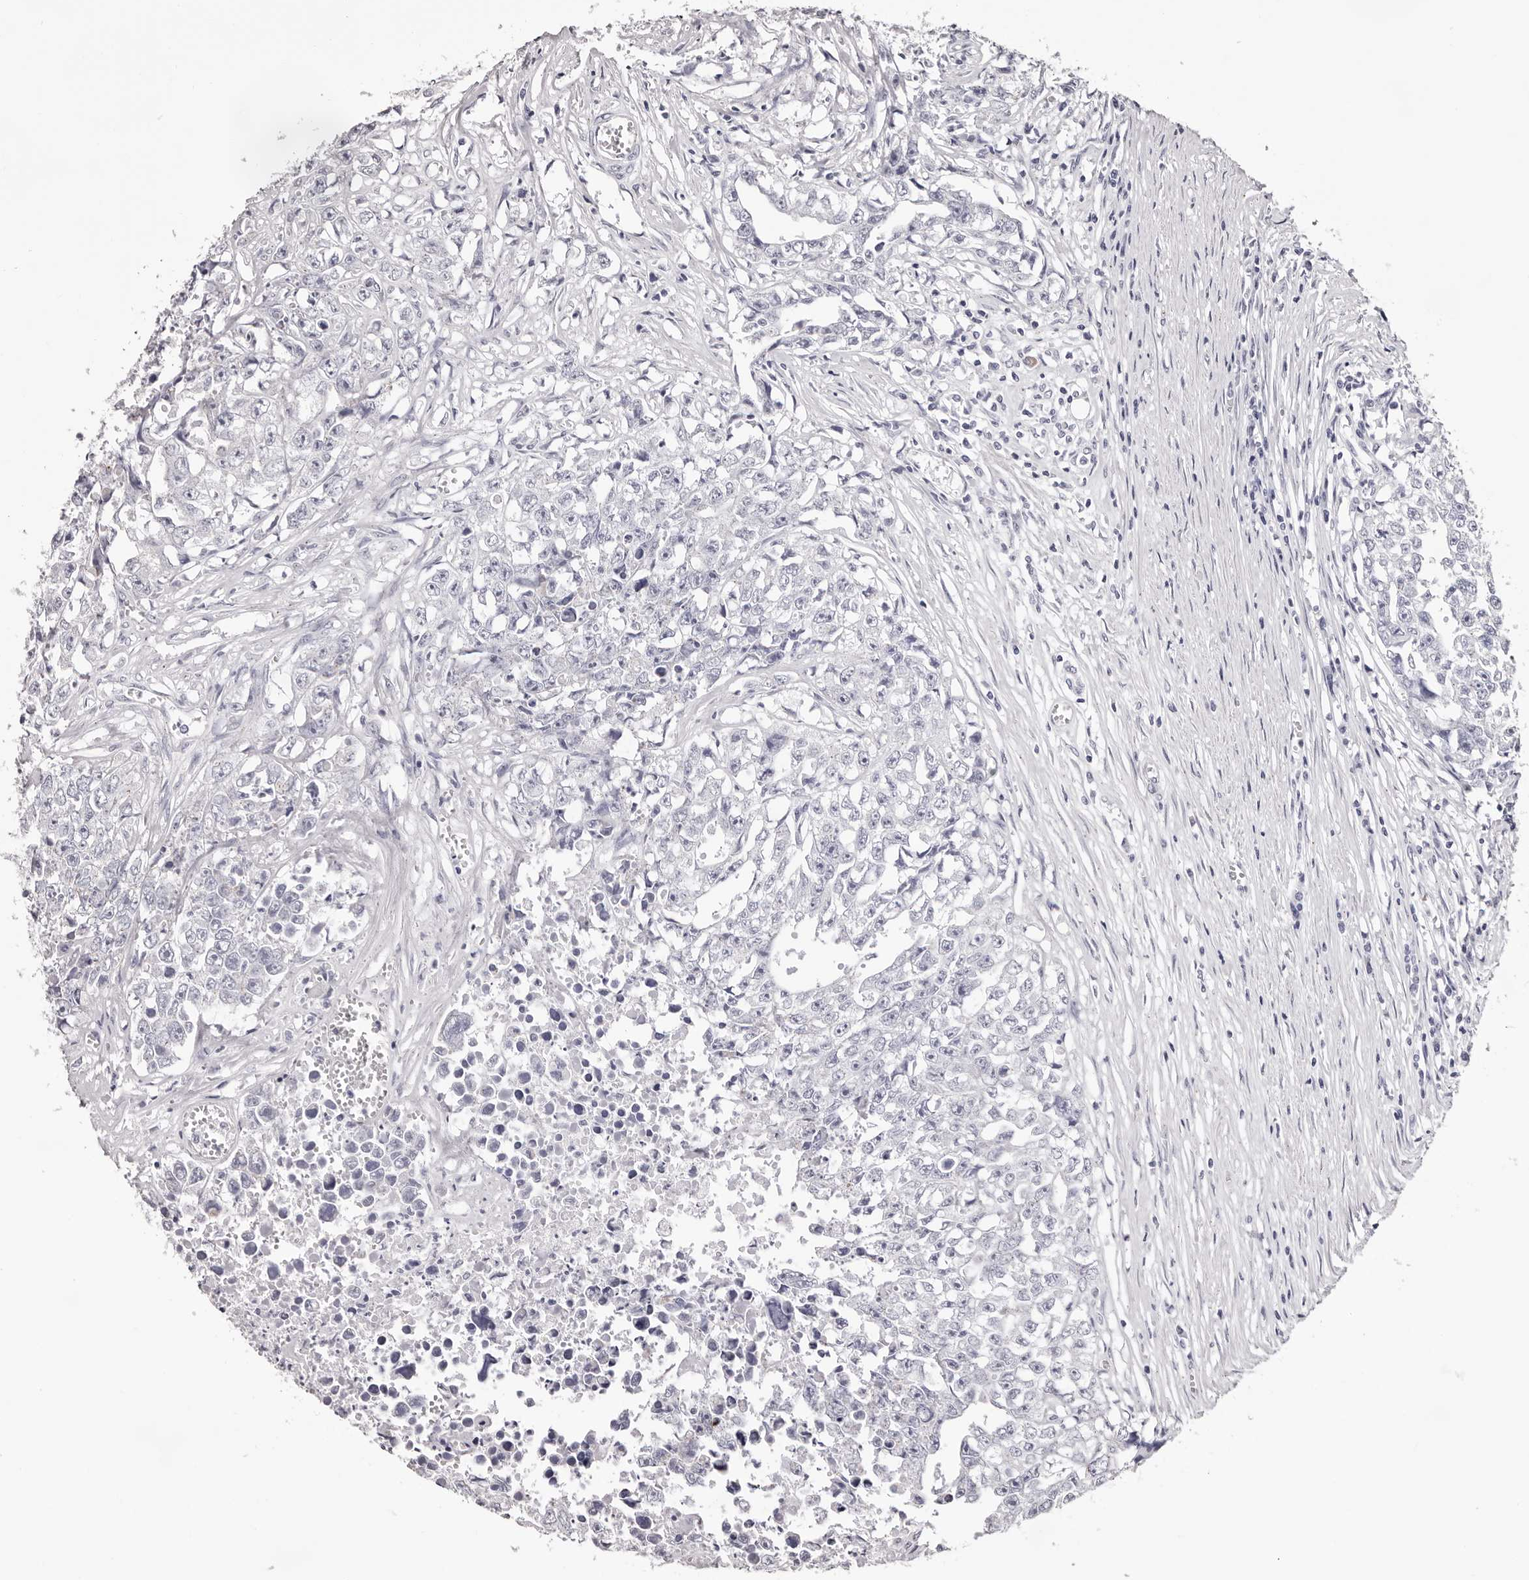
{"staining": {"intensity": "negative", "quantity": "none", "location": "none"}, "tissue": "testis cancer", "cell_type": "Tumor cells", "image_type": "cancer", "snomed": [{"axis": "morphology", "description": "Seminoma, NOS"}, {"axis": "morphology", "description": "Carcinoma, Embryonal, NOS"}, {"axis": "topography", "description": "Testis"}], "caption": "A high-resolution image shows immunohistochemistry staining of testis cancer, which demonstrates no significant positivity in tumor cells.", "gene": "PEG10", "patient": {"sex": "male", "age": 43}}